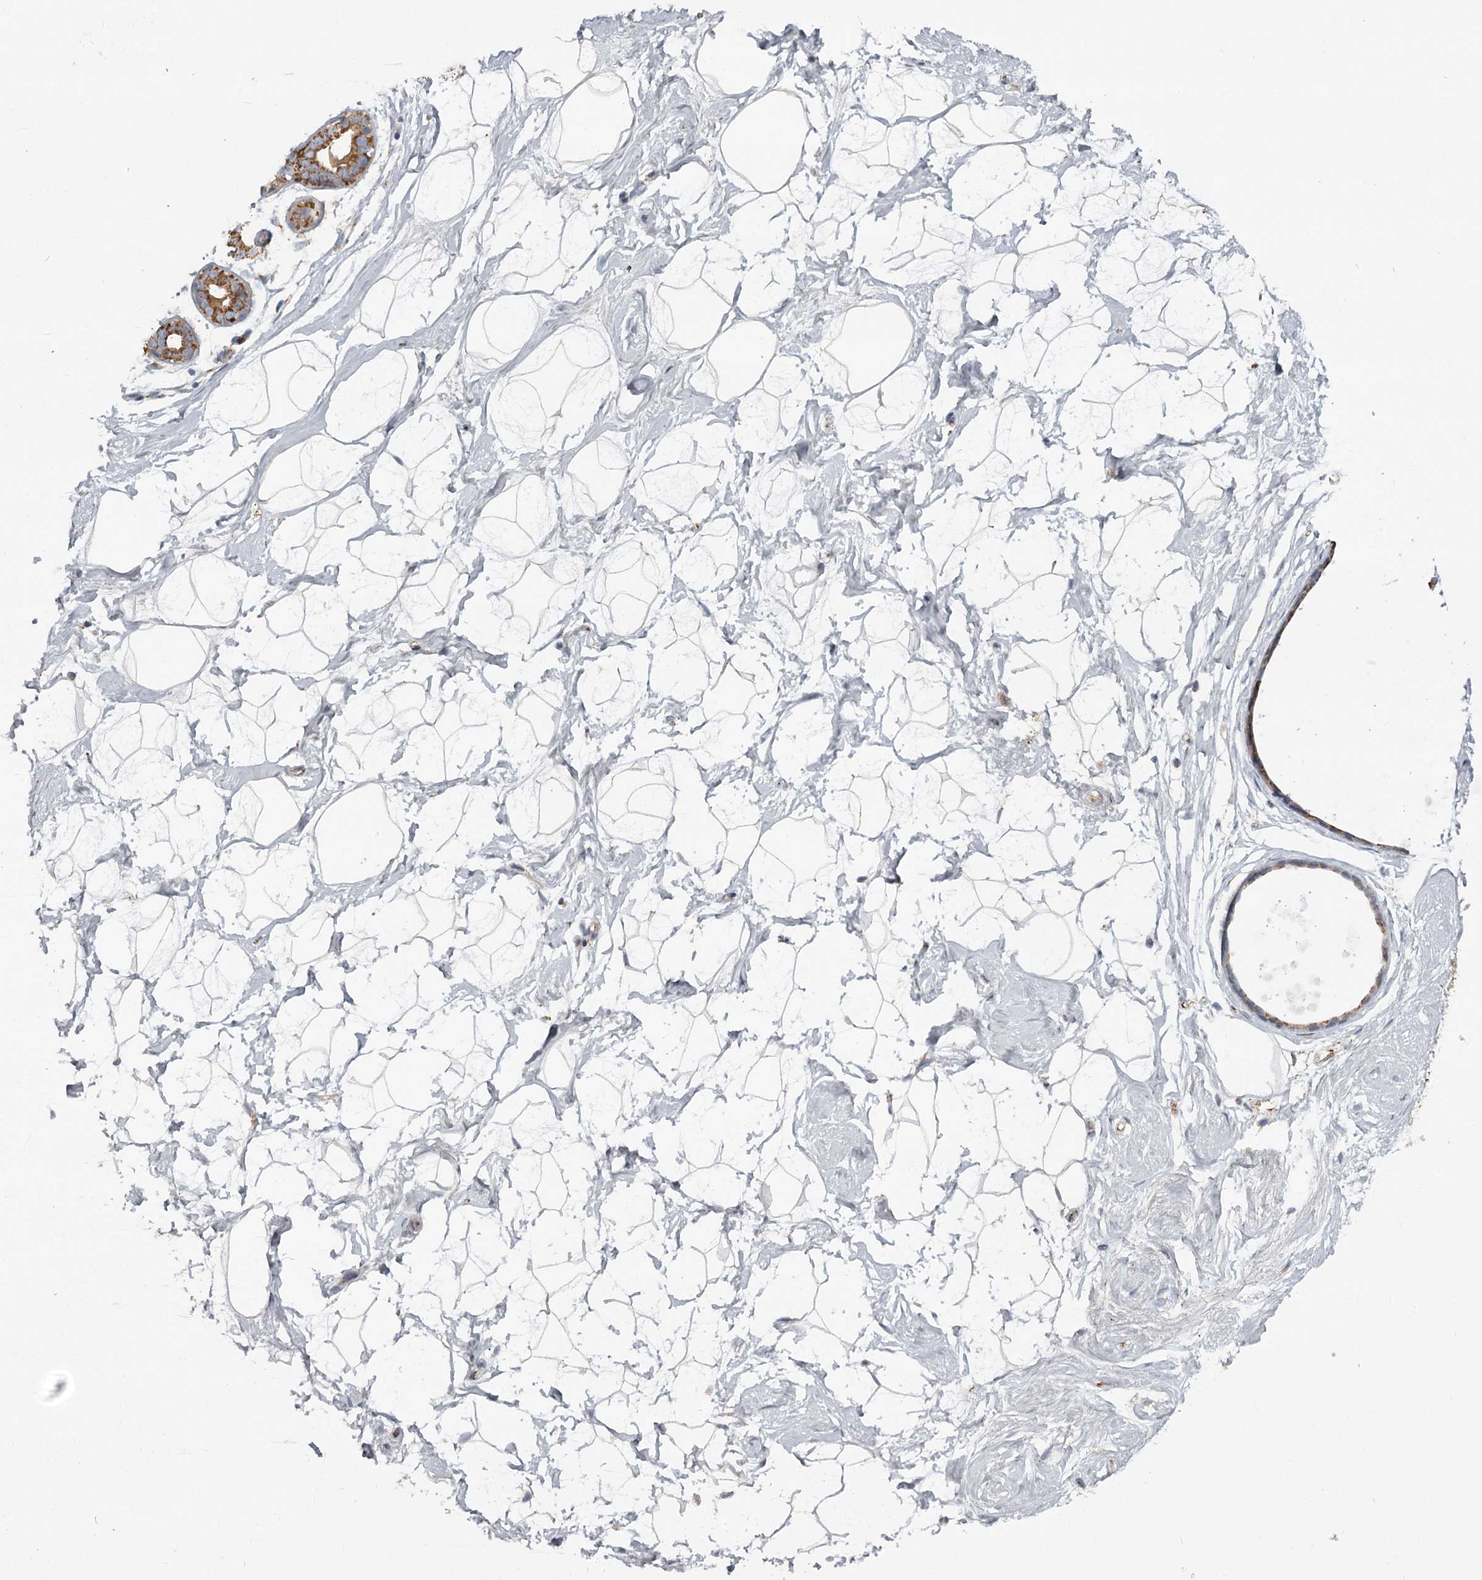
{"staining": {"intensity": "negative", "quantity": "none", "location": "none"}, "tissue": "breast", "cell_type": "Adipocytes", "image_type": "normal", "snomed": [{"axis": "morphology", "description": "Normal tissue, NOS"}, {"axis": "morphology", "description": "Adenoma, NOS"}, {"axis": "topography", "description": "Breast"}], "caption": "DAB immunohistochemical staining of benign breast demonstrates no significant staining in adipocytes. Brightfield microscopy of IHC stained with DAB (3,3'-diaminobenzidine) (brown) and hematoxylin (blue), captured at high magnification.", "gene": "CDC123", "patient": {"sex": "female", "age": 23}}